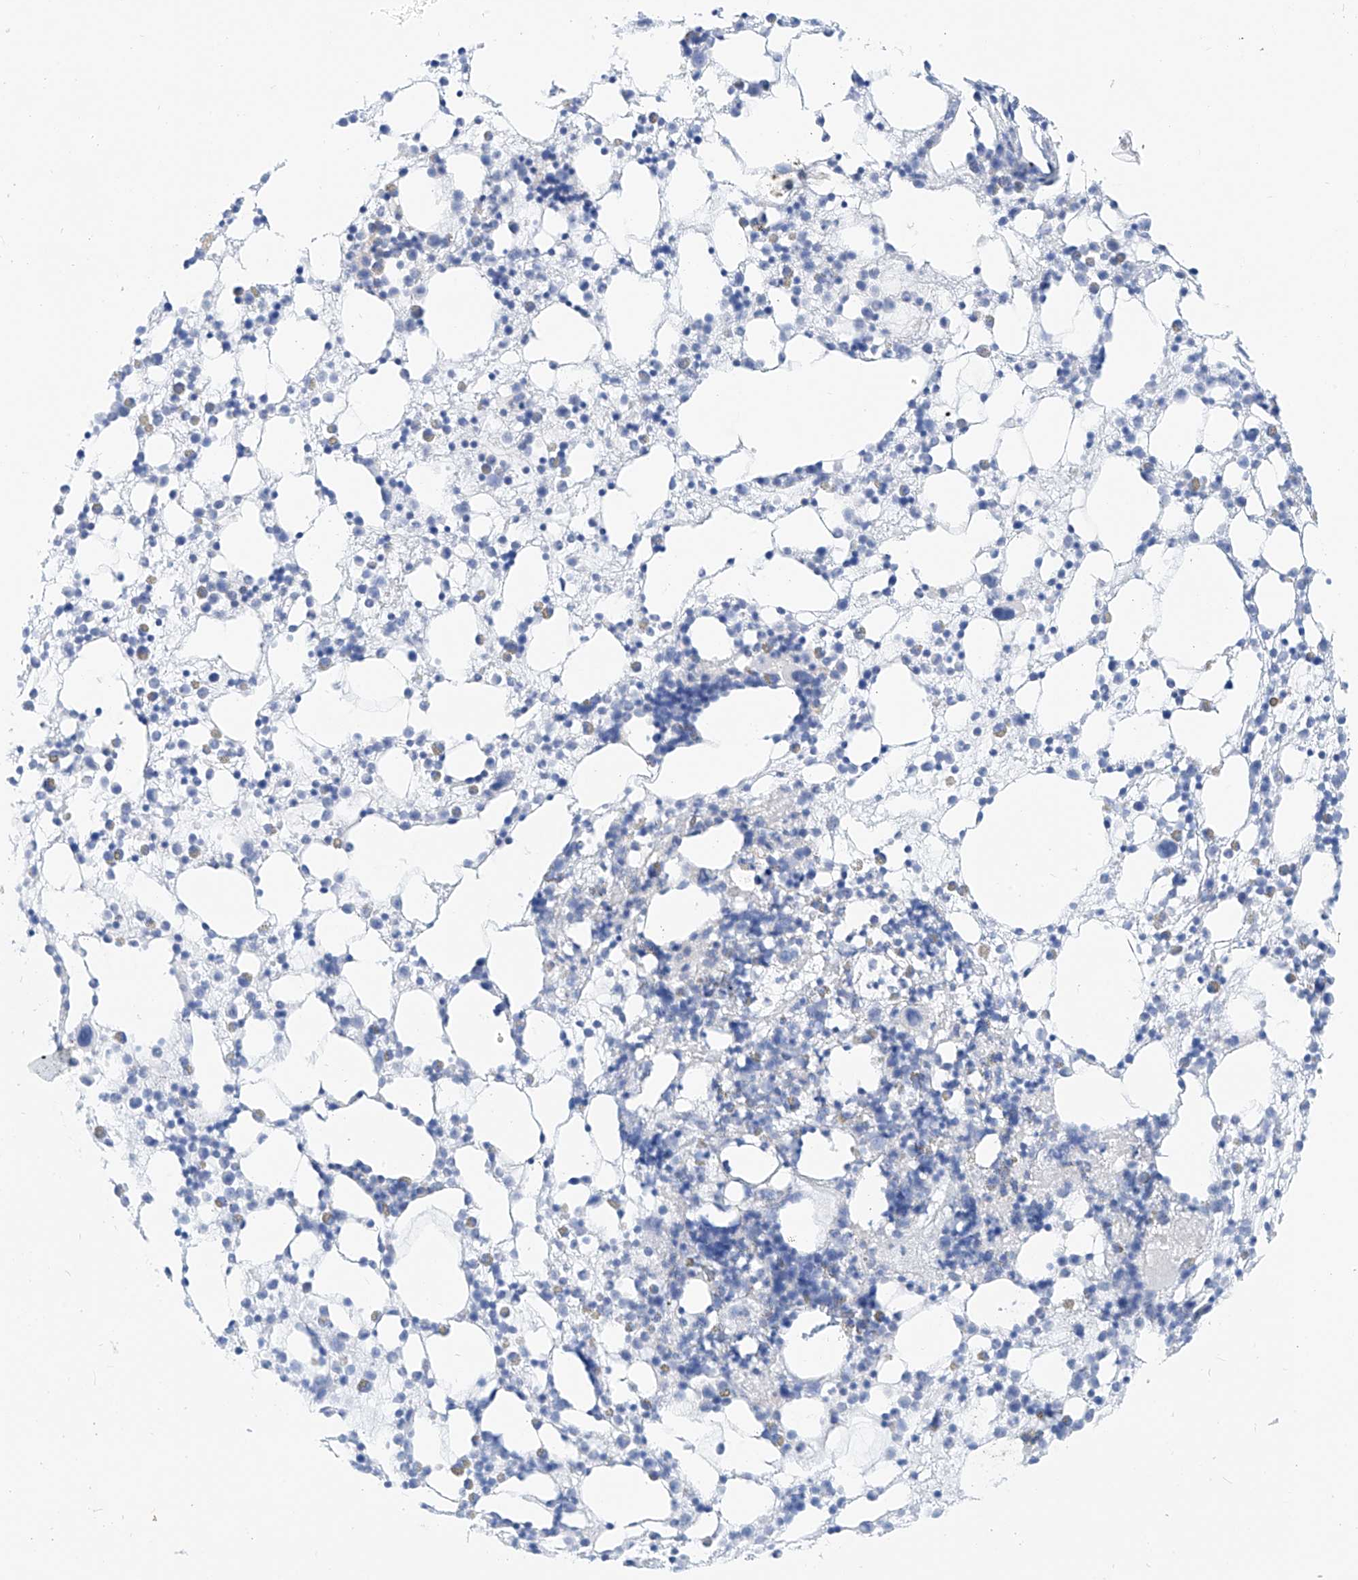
{"staining": {"intensity": "negative", "quantity": "none", "location": "none"}, "tissue": "bone marrow", "cell_type": "Hematopoietic cells", "image_type": "normal", "snomed": [{"axis": "morphology", "description": "Normal tissue, NOS"}, {"axis": "topography", "description": "Bone marrow"}], "caption": "Immunohistochemical staining of normal human bone marrow reveals no significant positivity in hematopoietic cells.", "gene": "PIK3C2B", "patient": {"sex": "female", "age": 57}}